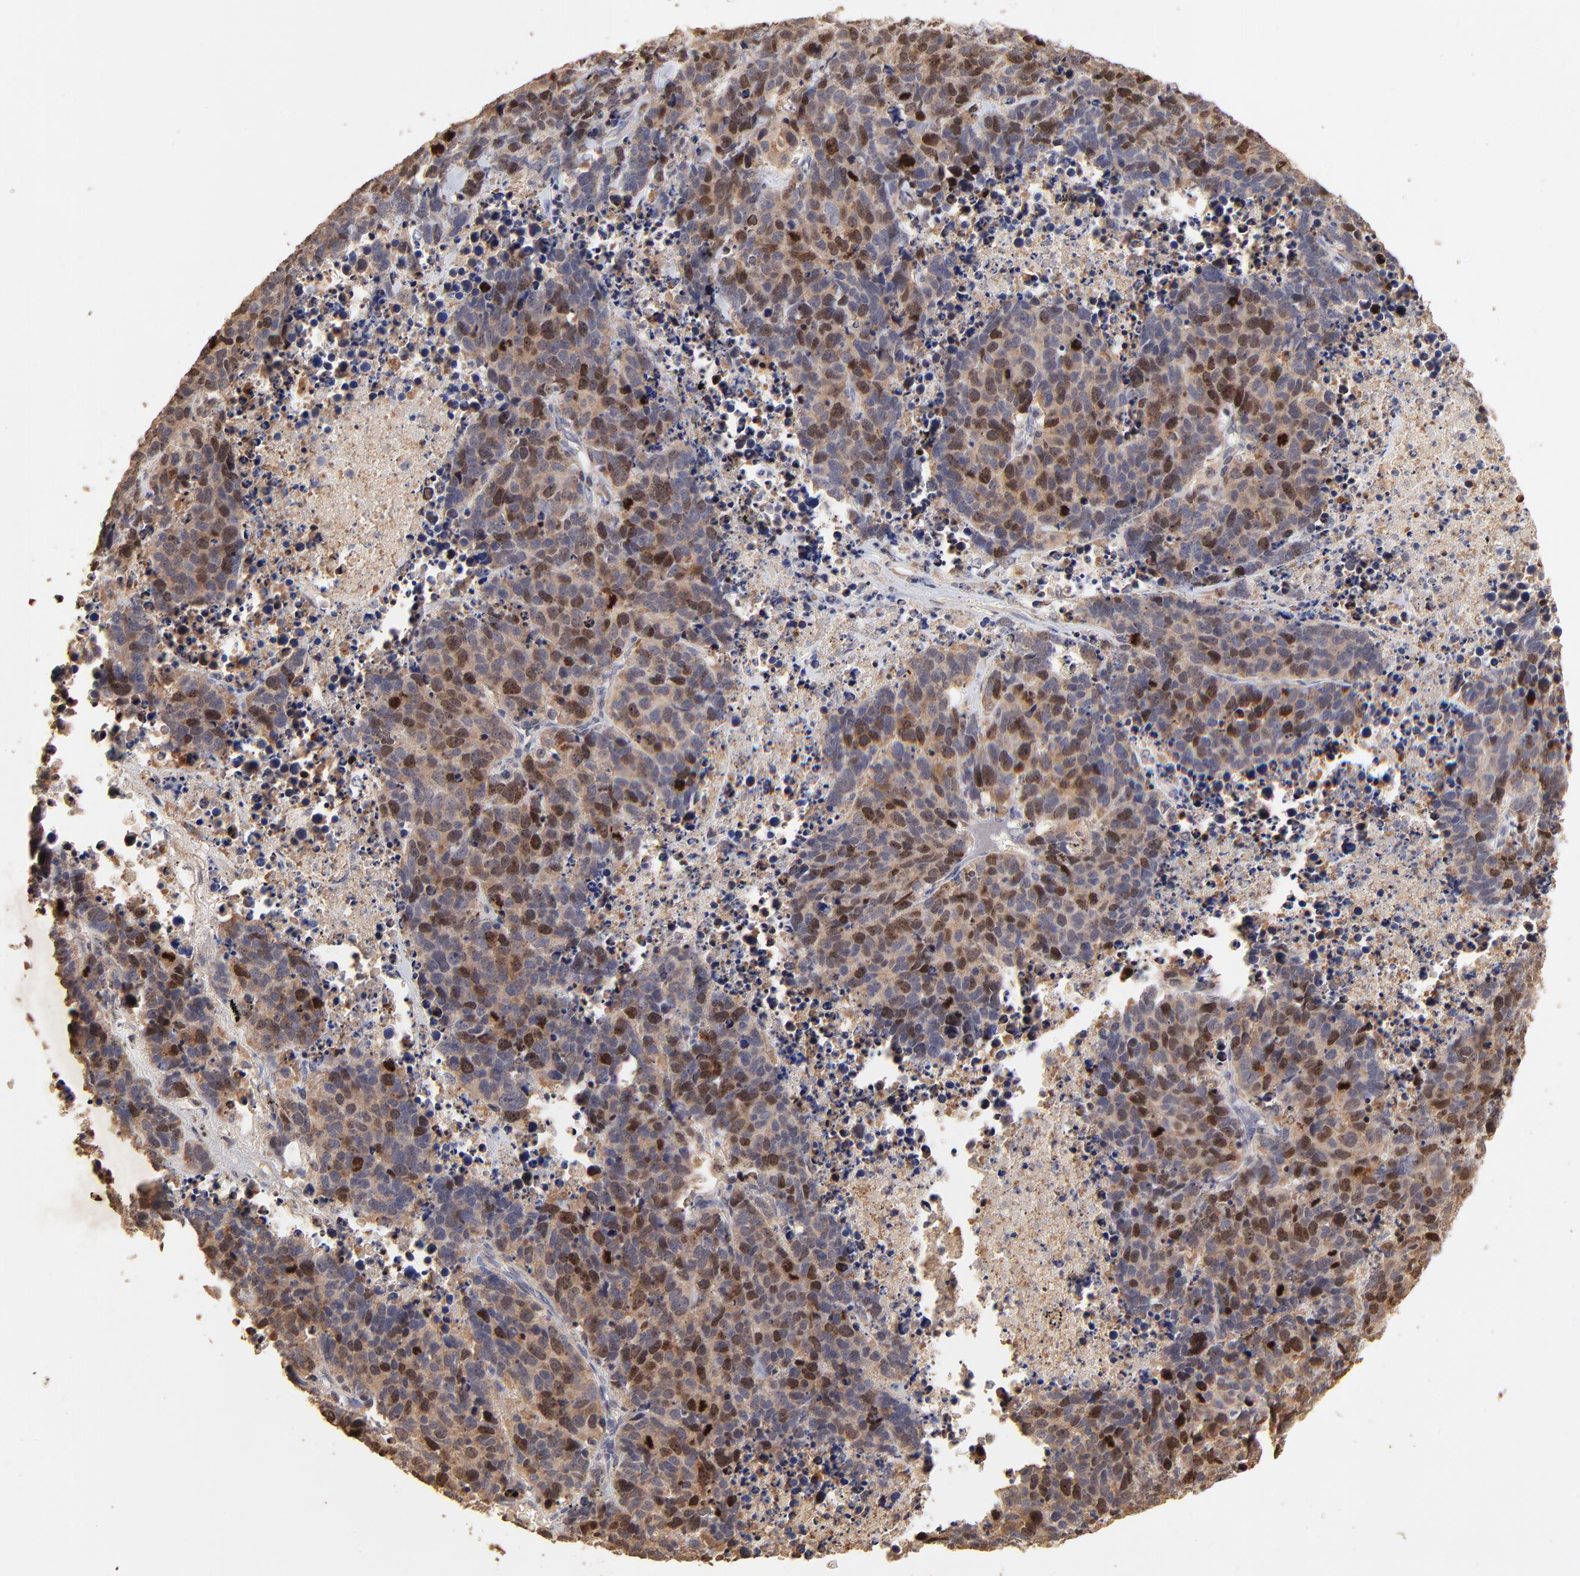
{"staining": {"intensity": "moderate", "quantity": "25%-75%", "location": "nuclear"}, "tissue": "lung cancer", "cell_type": "Tumor cells", "image_type": "cancer", "snomed": [{"axis": "morphology", "description": "Carcinoid, malignant, NOS"}, {"axis": "topography", "description": "Lung"}], "caption": "Moderate nuclear protein positivity is seen in approximately 25%-75% of tumor cells in lung cancer (carcinoid (malignant)).", "gene": "BIRC5", "patient": {"sex": "male", "age": 60}}